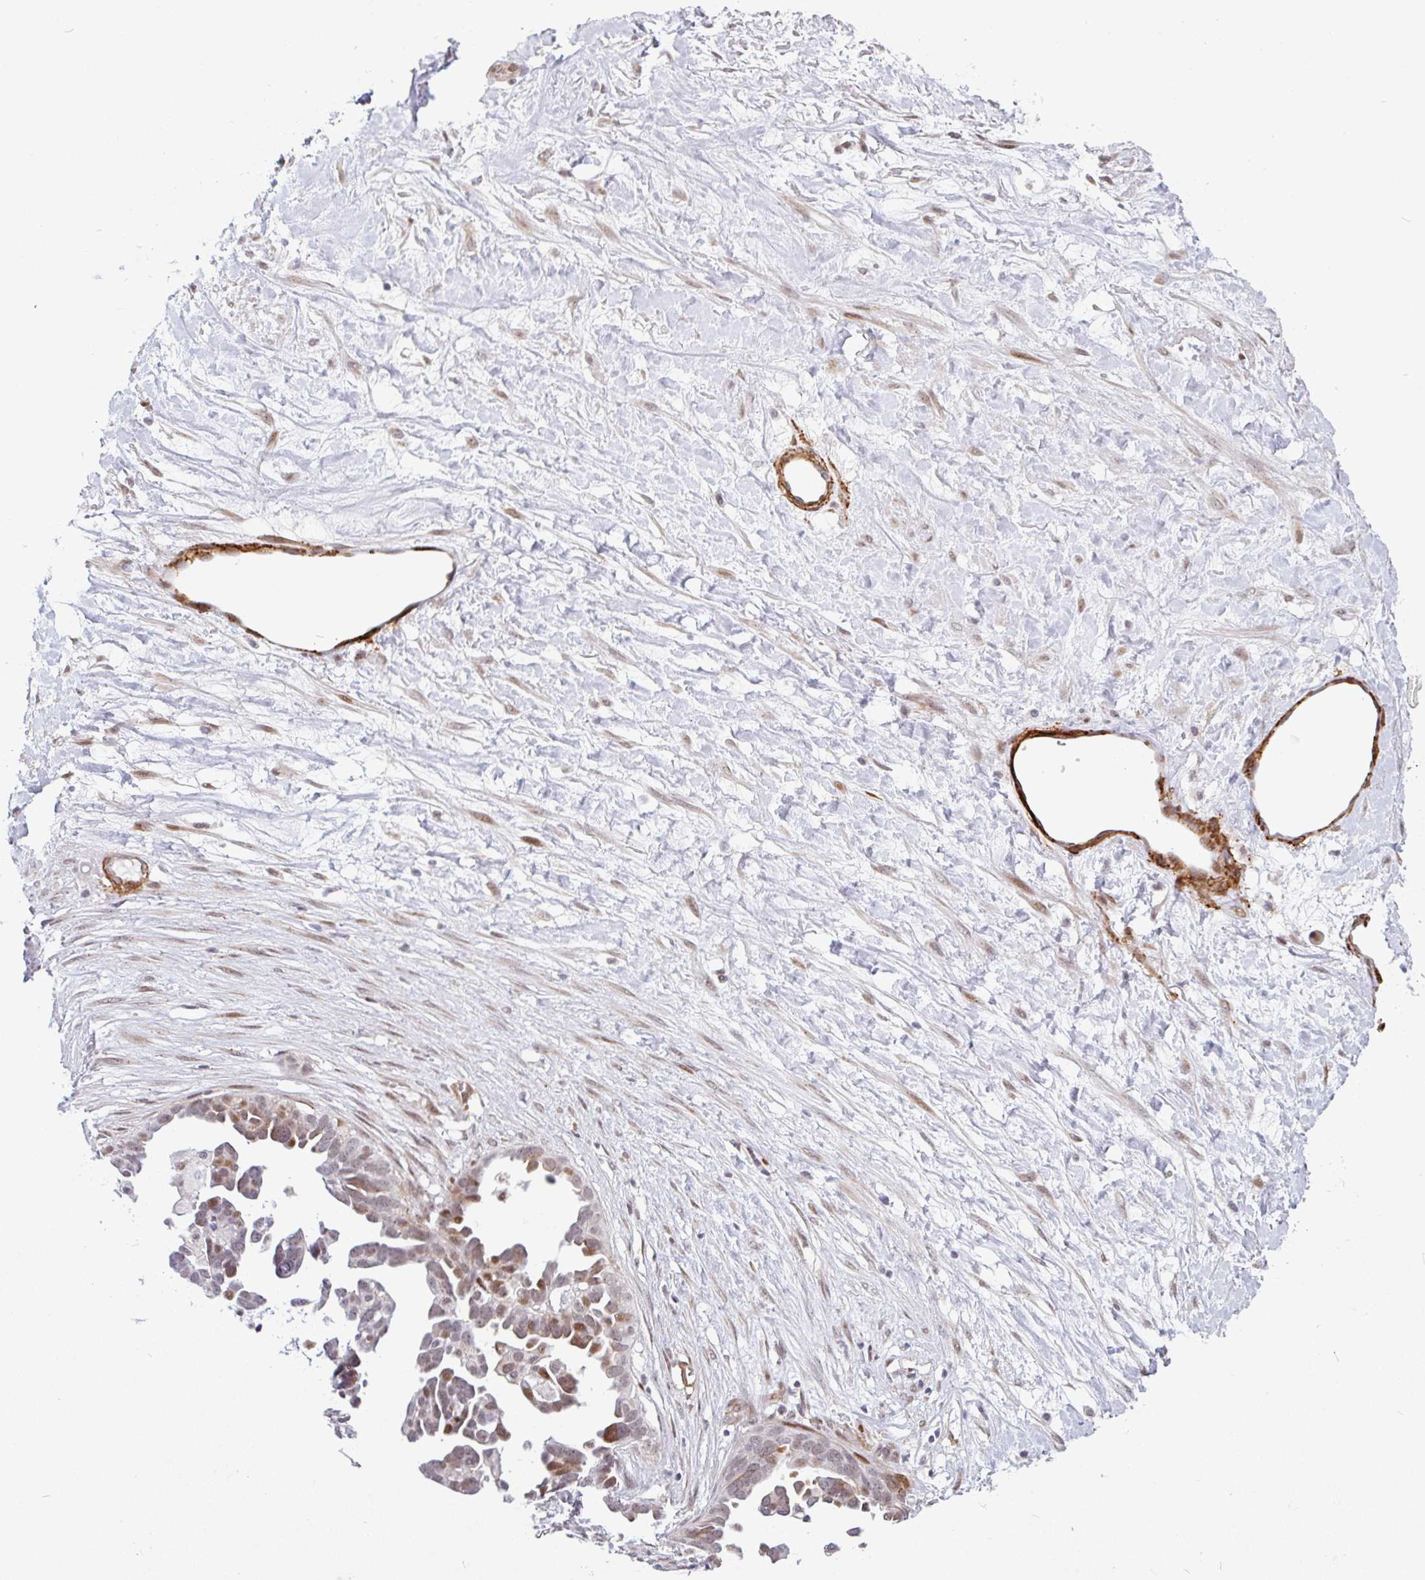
{"staining": {"intensity": "moderate", "quantity": "<25%", "location": "nuclear"}, "tissue": "ovarian cancer", "cell_type": "Tumor cells", "image_type": "cancer", "snomed": [{"axis": "morphology", "description": "Cystadenocarcinoma, serous, NOS"}, {"axis": "topography", "description": "Ovary"}], "caption": "This micrograph shows ovarian cancer (serous cystadenocarcinoma) stained with IHC to label a protein in brown. The nuclear of tumor cells show moderate positivity for the protein. Nuclei are counter-stained blue.", "gene": "TMEM119", "patient": {"sex": "female", "age": 54}}